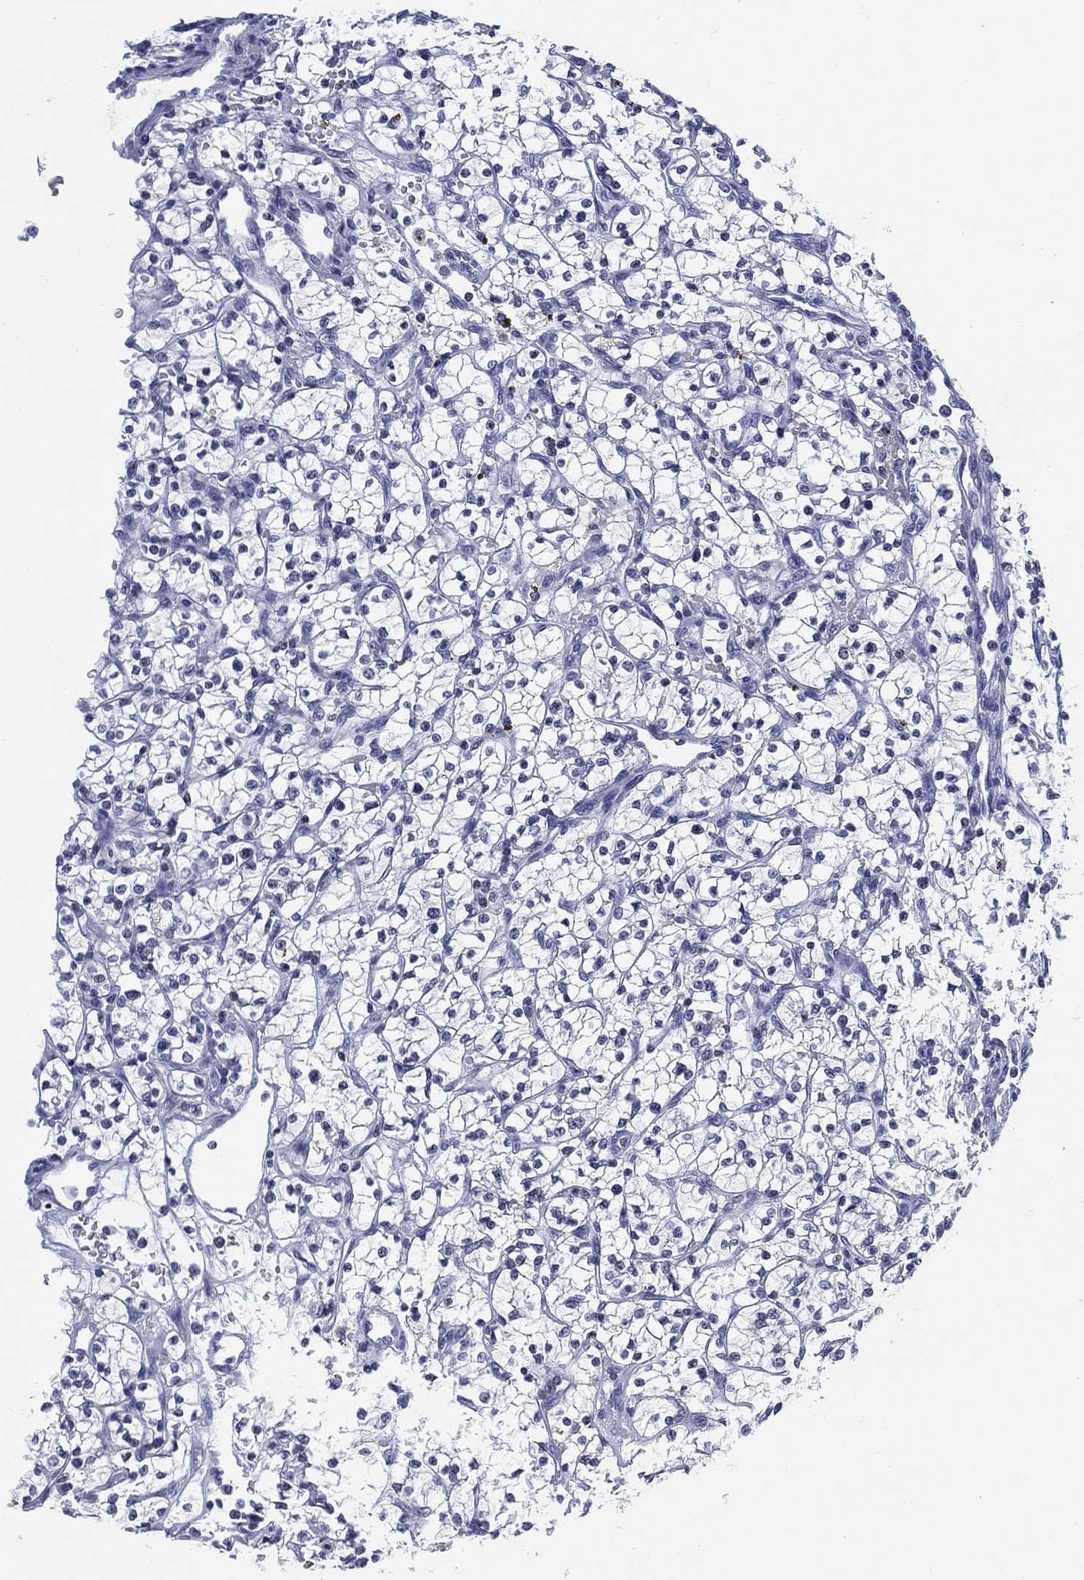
{"staining": {"intensity": "negative", "quantity": "none", "location": "none"}, "tissue": "renal cancer", "cell_type": "Tumor cells", "image_type": "cancer", "snomed": [{"axis": "morphology", "description": "Adenocarcinoma, NOS"}, {"axis": "topography", "description": "Kidney"}], "caption": "DAB immunohistochemical staining of human renal cancer (adenocarcinoma) shows no significant staining in tumor cells. Nuclei are stained in blue.", "gene": "FYB1", "patient": {"sex": "female", "age": 64}}